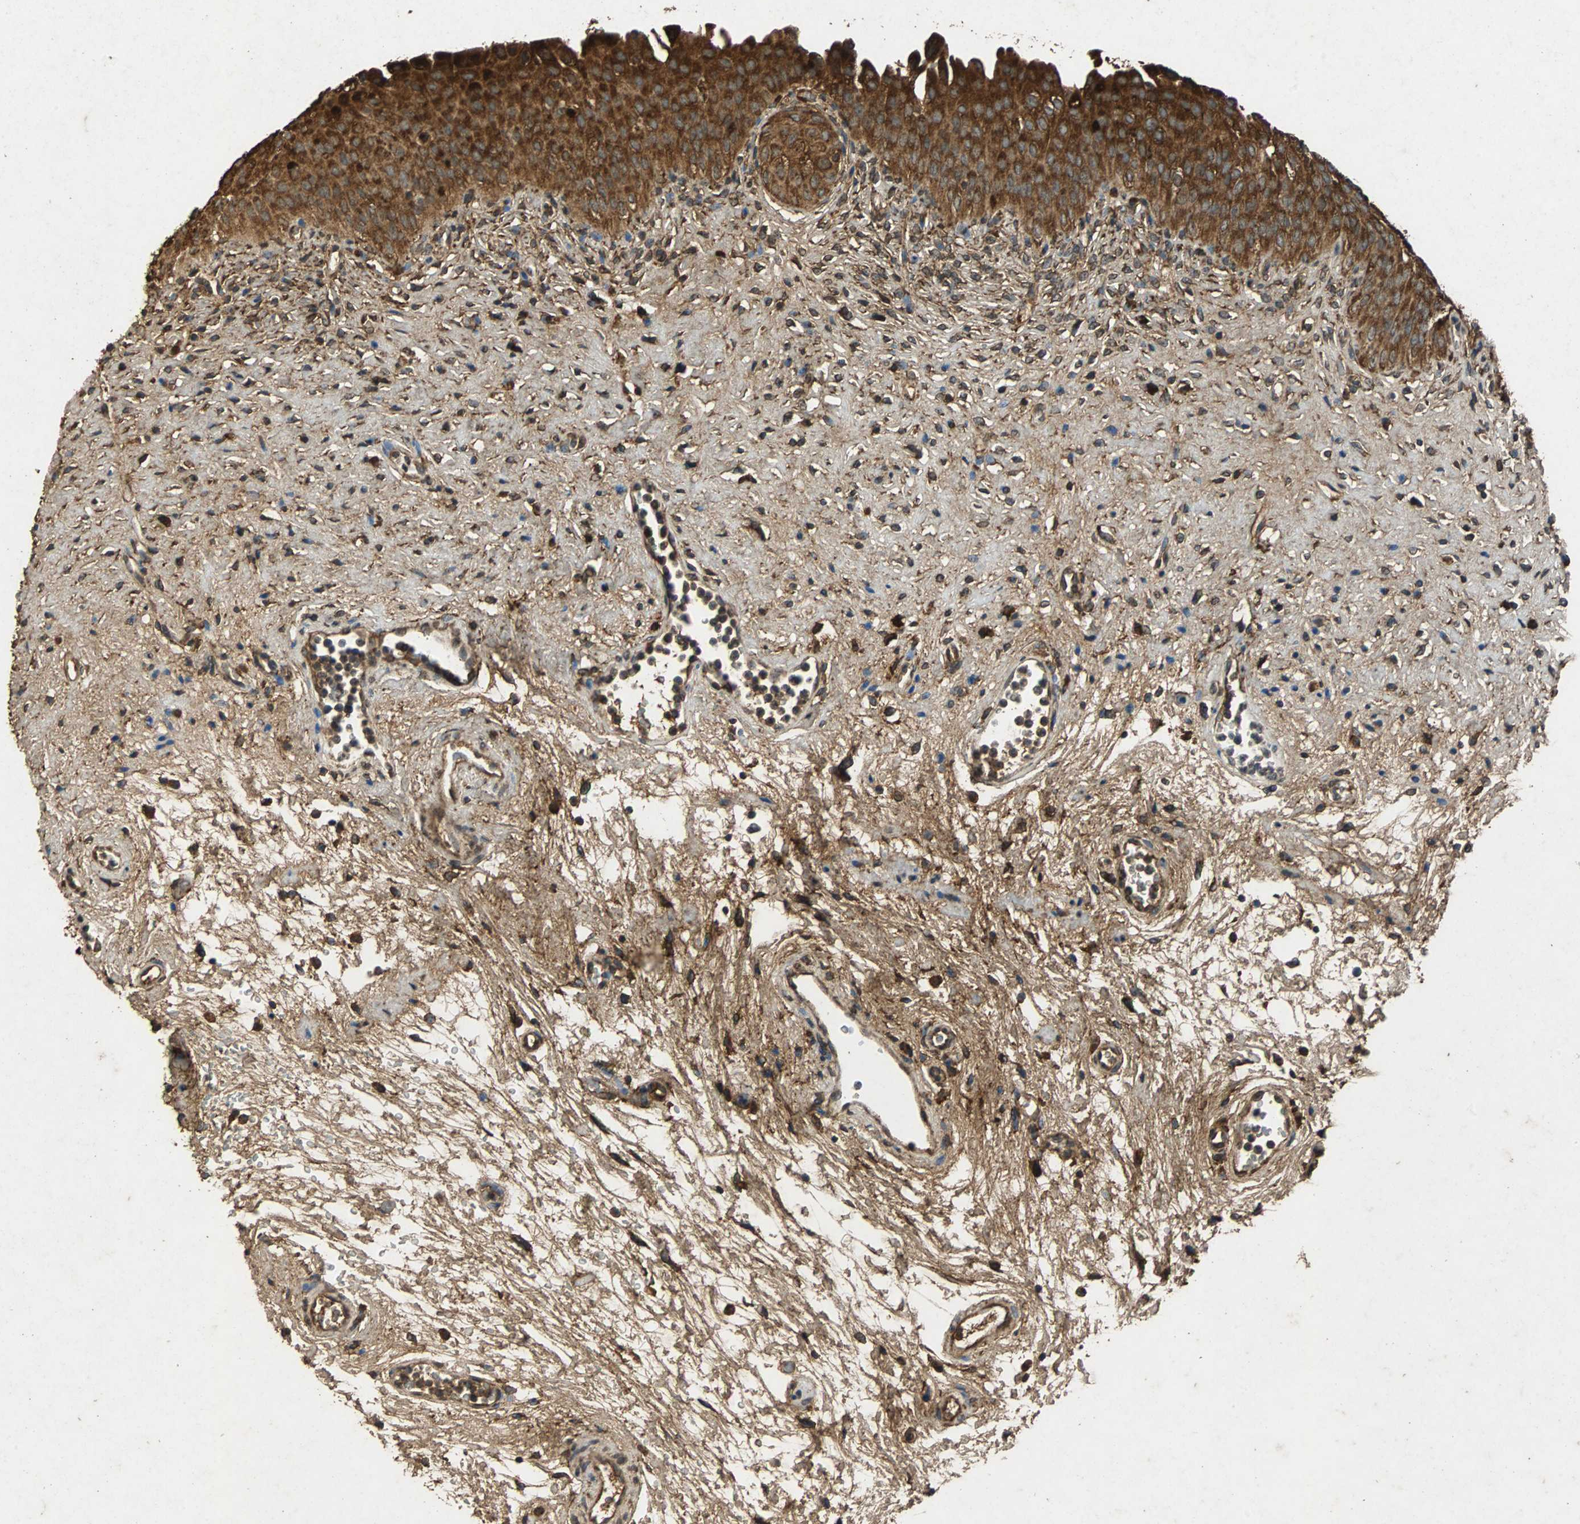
{"staining": {"intensity": "strong", "quantity": ">75%", "location": "cytoplasmic/membranous"}, "tissue": "urinary bladder", "cell_type": "Urothelial cells", "image_type": "normal", "snomed": [{"axis": "morphology", "description": "Normal tissue, NOS"}, {"axis": "morphology", "description": "Urothelial carcinoma, High grade"}, {"axis": "topography", "description": "Urinary bladder"}], "caption": "The photomicrograph demonstrates immunohistochemical staining of benign urinary bladder. There is strong cytoplasmic/membranous expression is seen in about >75% of urothelial cells.", "gene": "NAA10", "patient": {"sex": "male", "age": 46}}